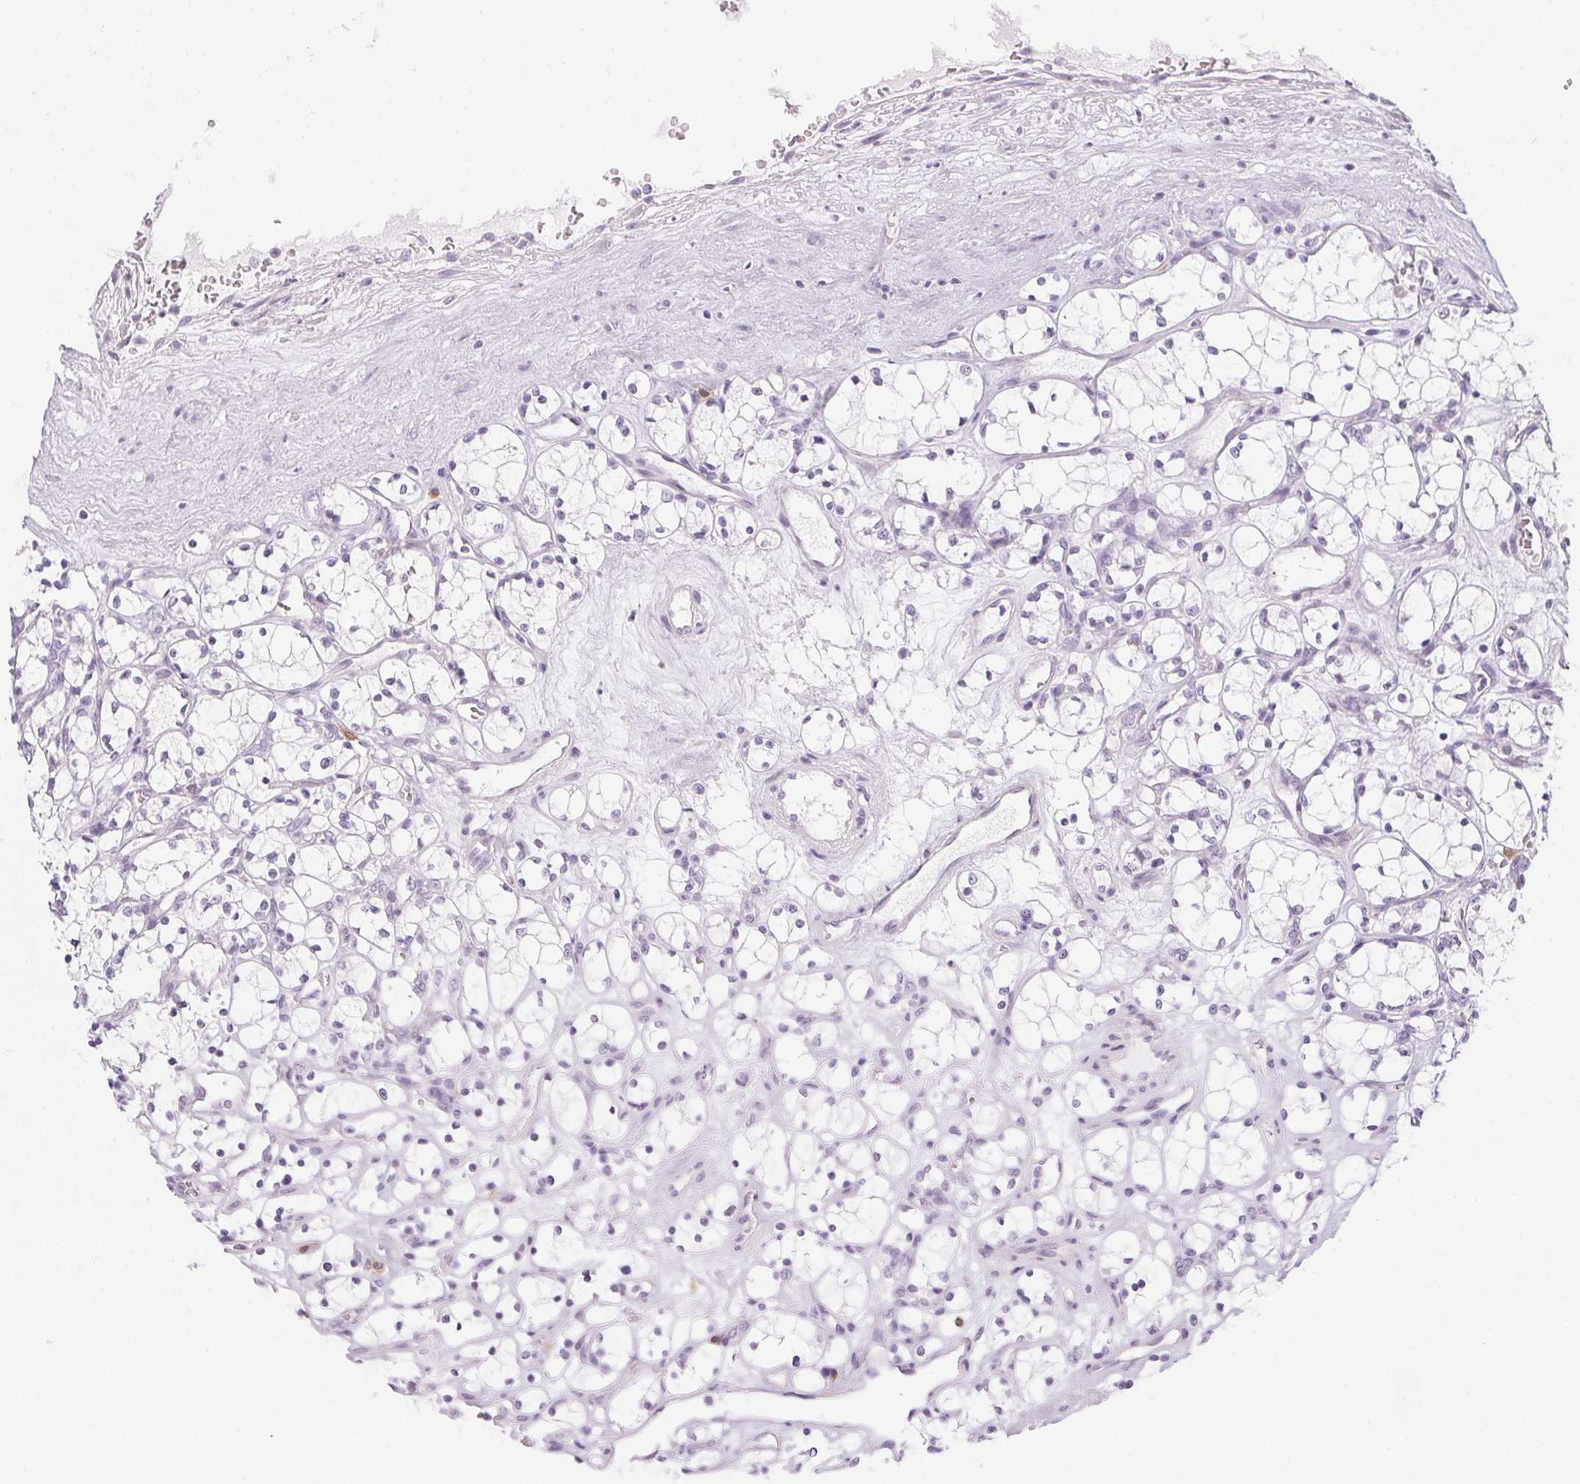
{"staining": {"intensity": "negative", "quantity": "none", "location": "none"}, "tissue": "renal cancer", "cell_type": "Tumor cells", "image_type": "cancer", "snomed": [{"axis": "morphology", "description": "Adenocarcinoma, NOS"}, {"axis": "topography", "description": "Kidney"}], "caption": "Tumor cells are negative for protein expression in human adenocarcinoma (renal).", "gene": "CADPS", "patient": {"sex": "female", "age": 69}}